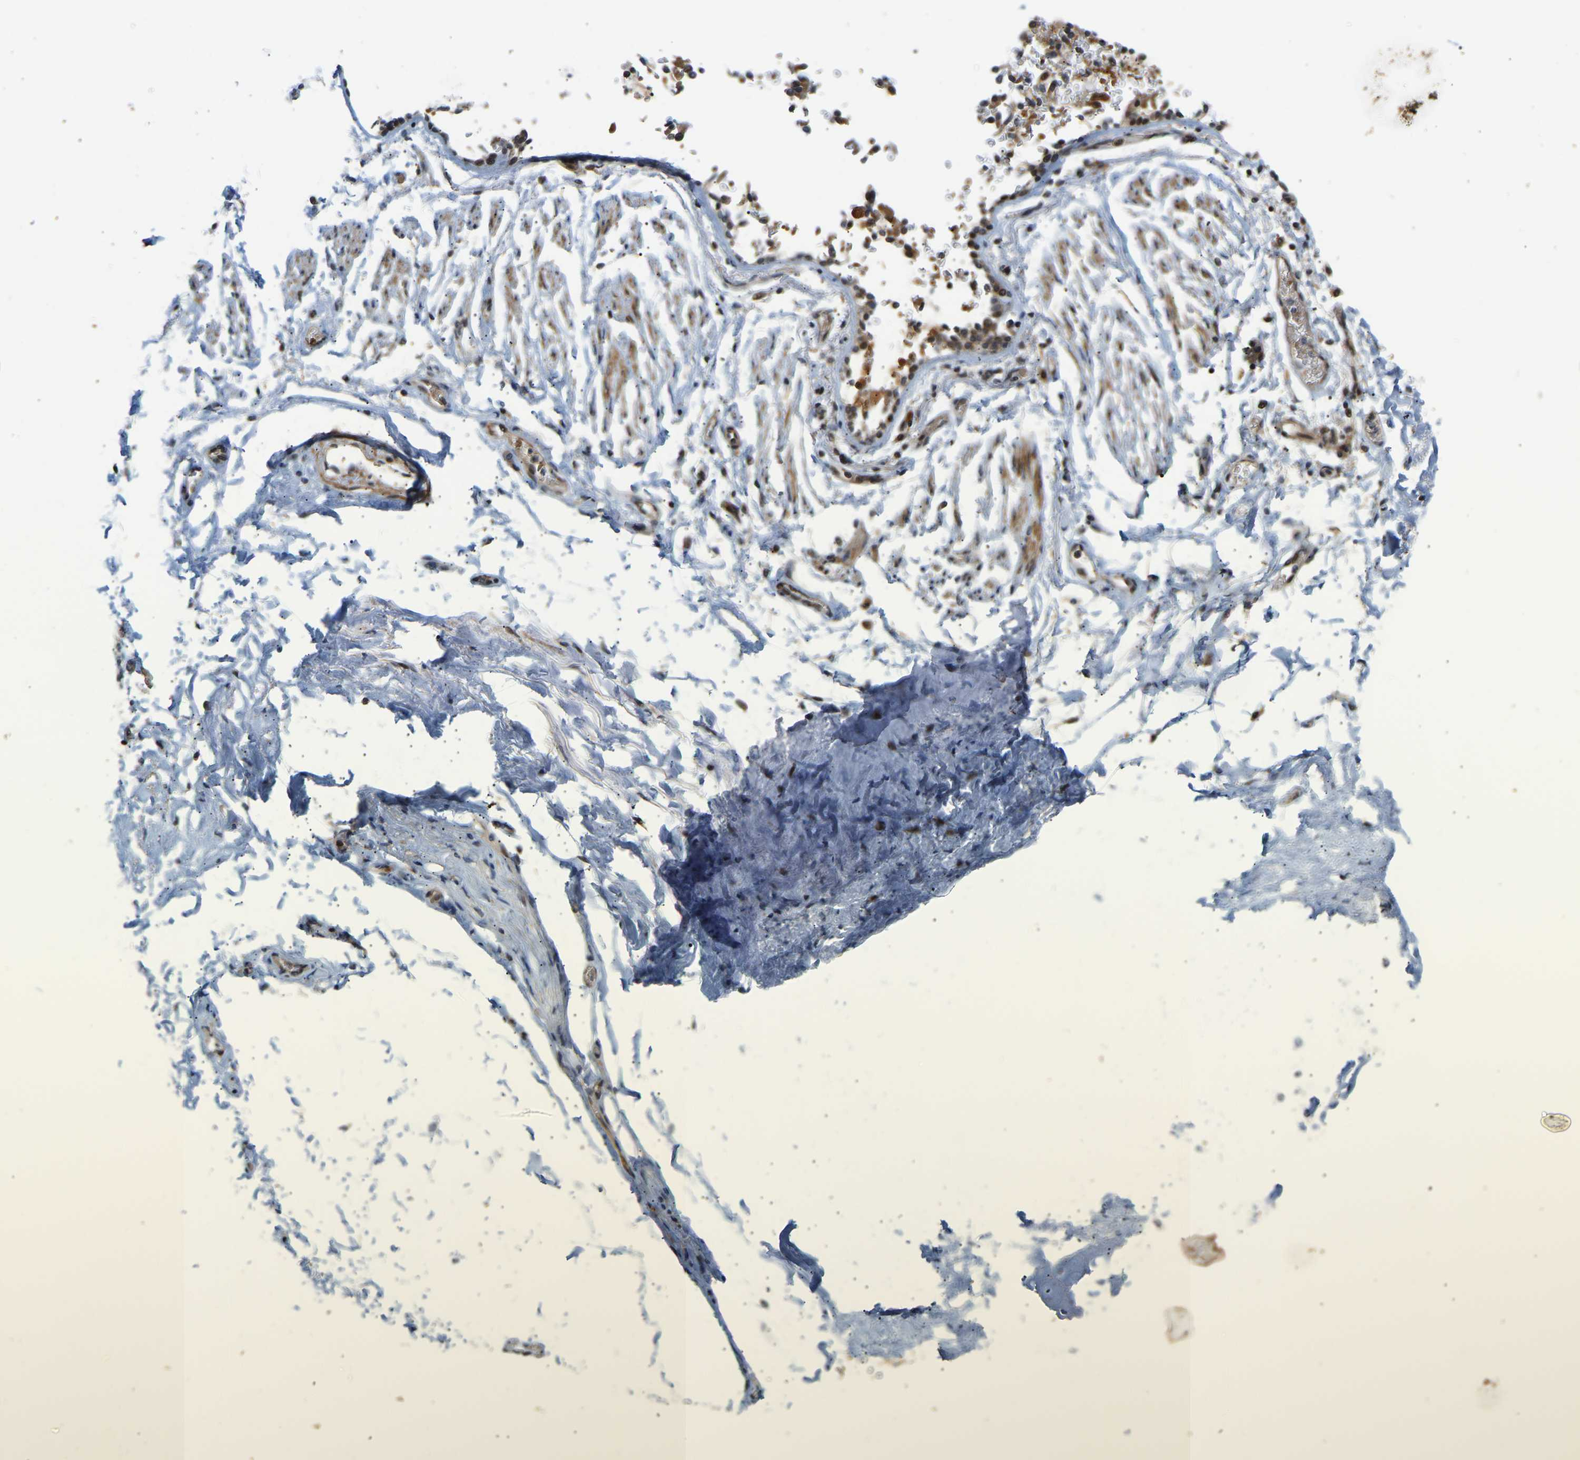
{"staining": {"intensity": "negative", "quantity": "none", "location": "none"}, "tissue": "adipose tissue", "cell_type": "Adipocytes", "image_type": "normal", "snomed": [{"axis": "morphology", "description": "Normal tissue, NOS"}, {"axis": "topography", "description": "Cartilage tissue"}, {"axis": "topography", "description": "Lung"}], "caption": "Immunohistochemical staining of benign adipose tissue displays no significant expression in adipocytes.", "gene": "POGLUT2", "patient": {"sex": "female", "age": 77}}